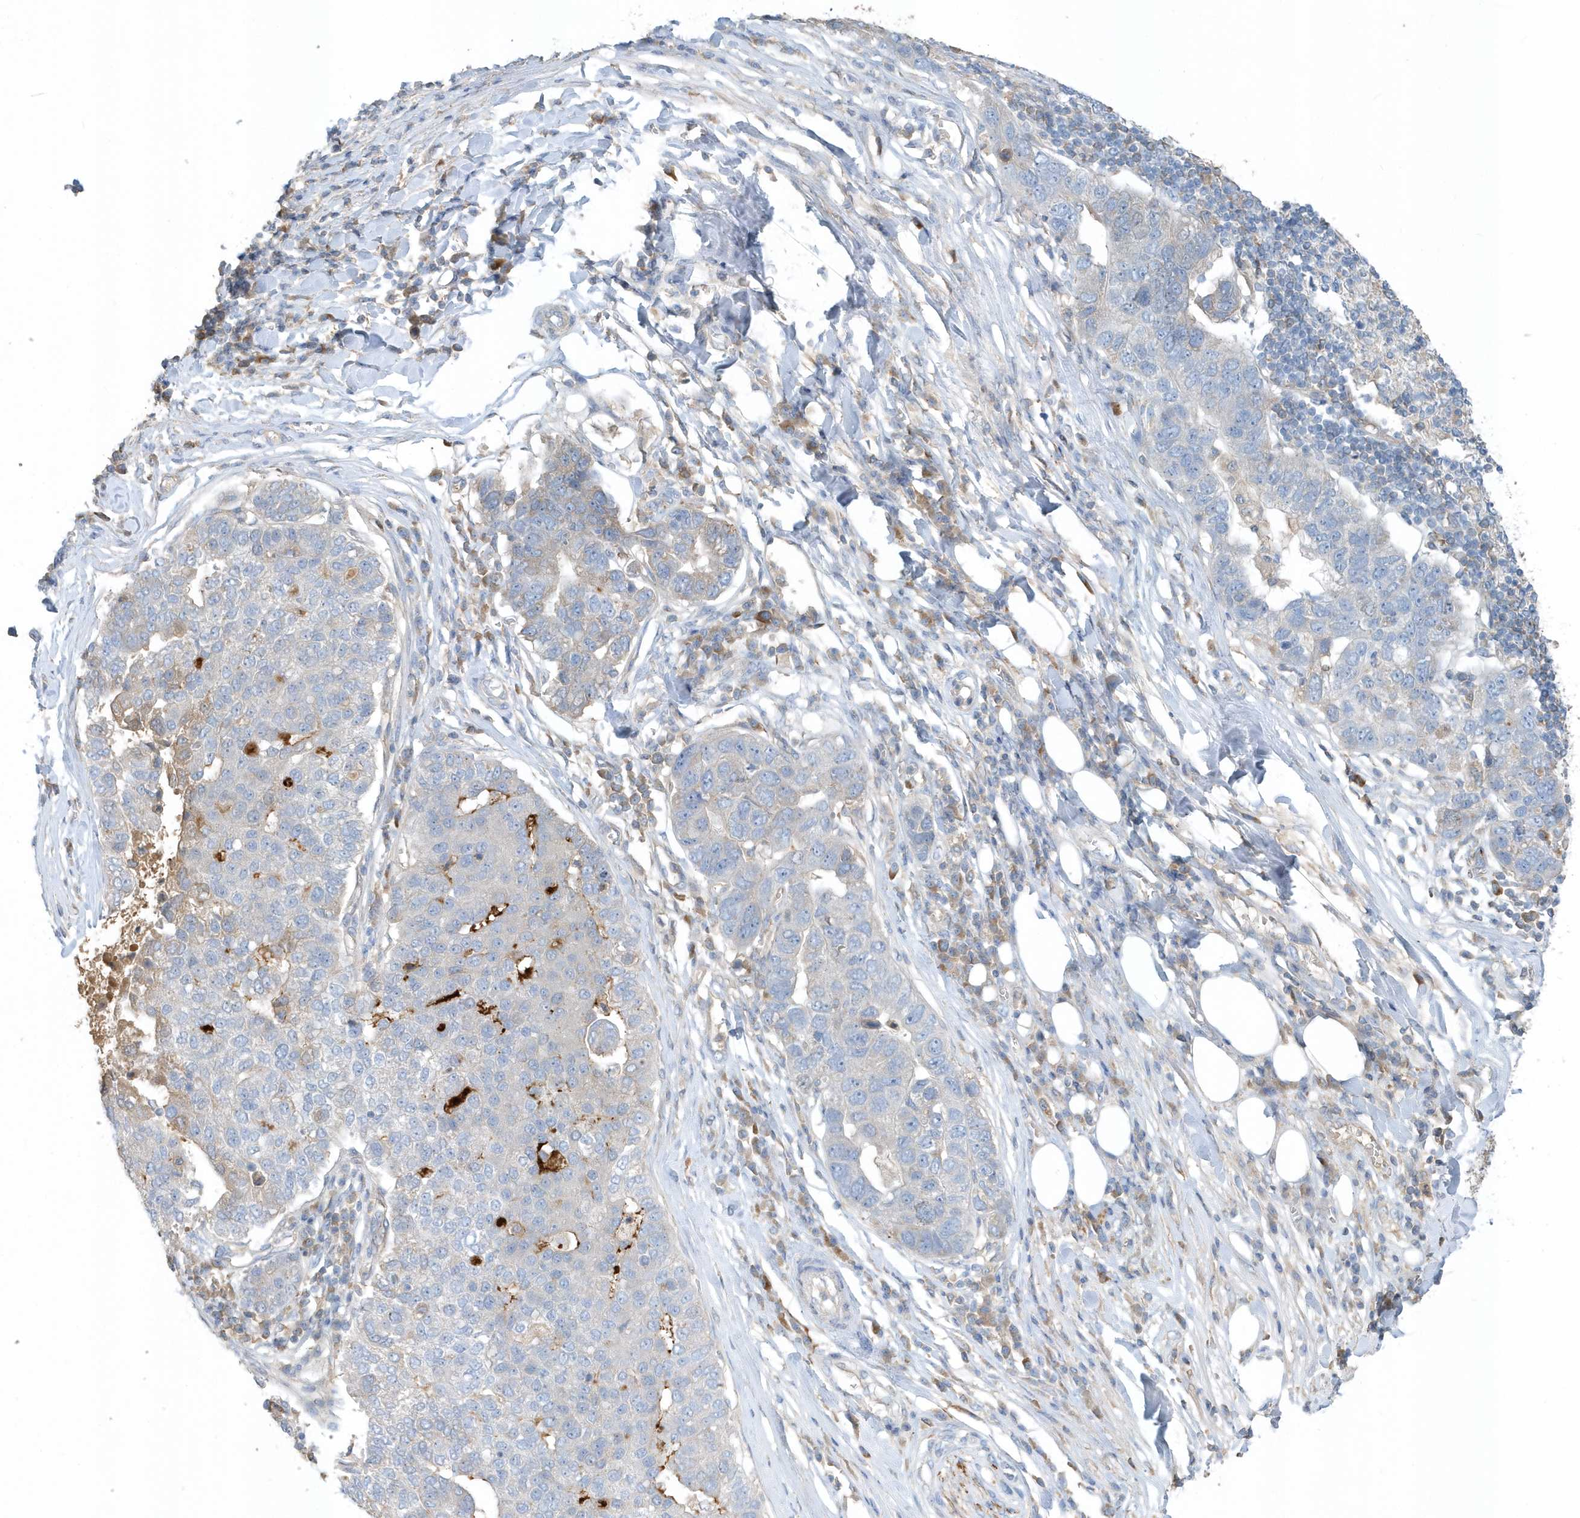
{"staining": {"intensity": "negative", "quantity": "none", "location": "none"}, "tissue": "pancreatic cancer", "cell_type": "Tumor cells", "image_type": "cancer", "snomed": [{"axis": "morphology", "description": "Adenocarcinoma, NOS"}, {"axis": "topography", "description": "Pancreas"}], "caption": "Immunohistochemistry photomicrograph of neoplastic tissue: human pancreatic adenocarcinoma stained with DAB (3,3'-diaminobenzidine) exhibits no significant protein expression in tumor cells.", "gene": "USP53", "patient": {"sex": "female", "age": 61}}